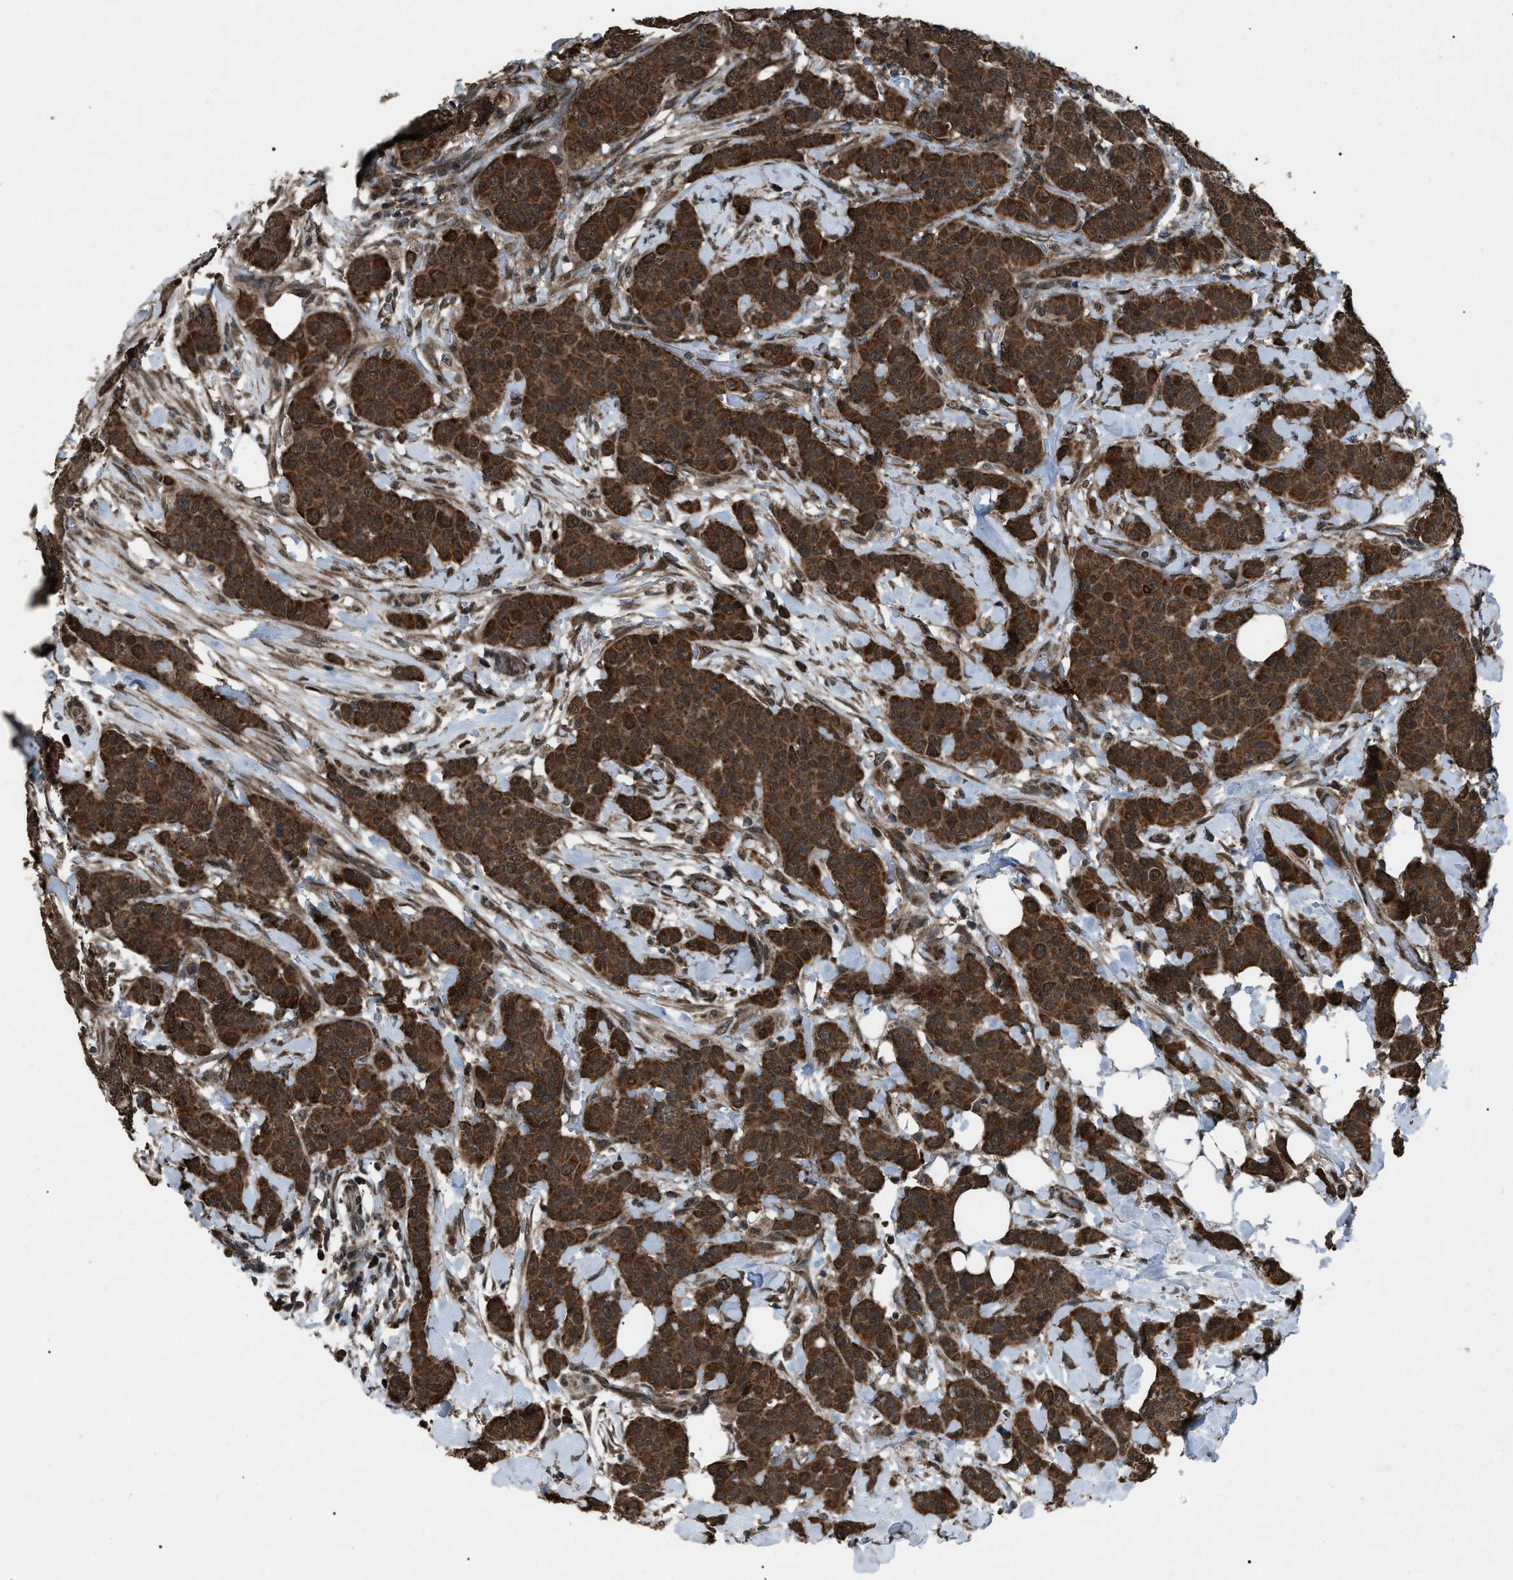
{"staining": {"intensity": "strong", "quantity": ">75%", "location": "cytoplasmic/membranous"}, "tissue": "breast cancer", "cell_type": "Tumor cells", "image_type": "cancer", "snomed": [{"axis": "morphology", "description": "Normal tissue, NOS"}, {"axis": "morphology", "description": "Duct carcinoma"}, {"axis": "topography", "description": "Breast"}], "caption": "This micrograph displays immunohistochemistry staining of human breast cancer (infiltrating ductal carcinoma), with high strong cytoplasmic/membranous expression in about >75% of tumor cells.", "gene": "ZFAND2A", "patient": {"sex": "female", "age": 40}}